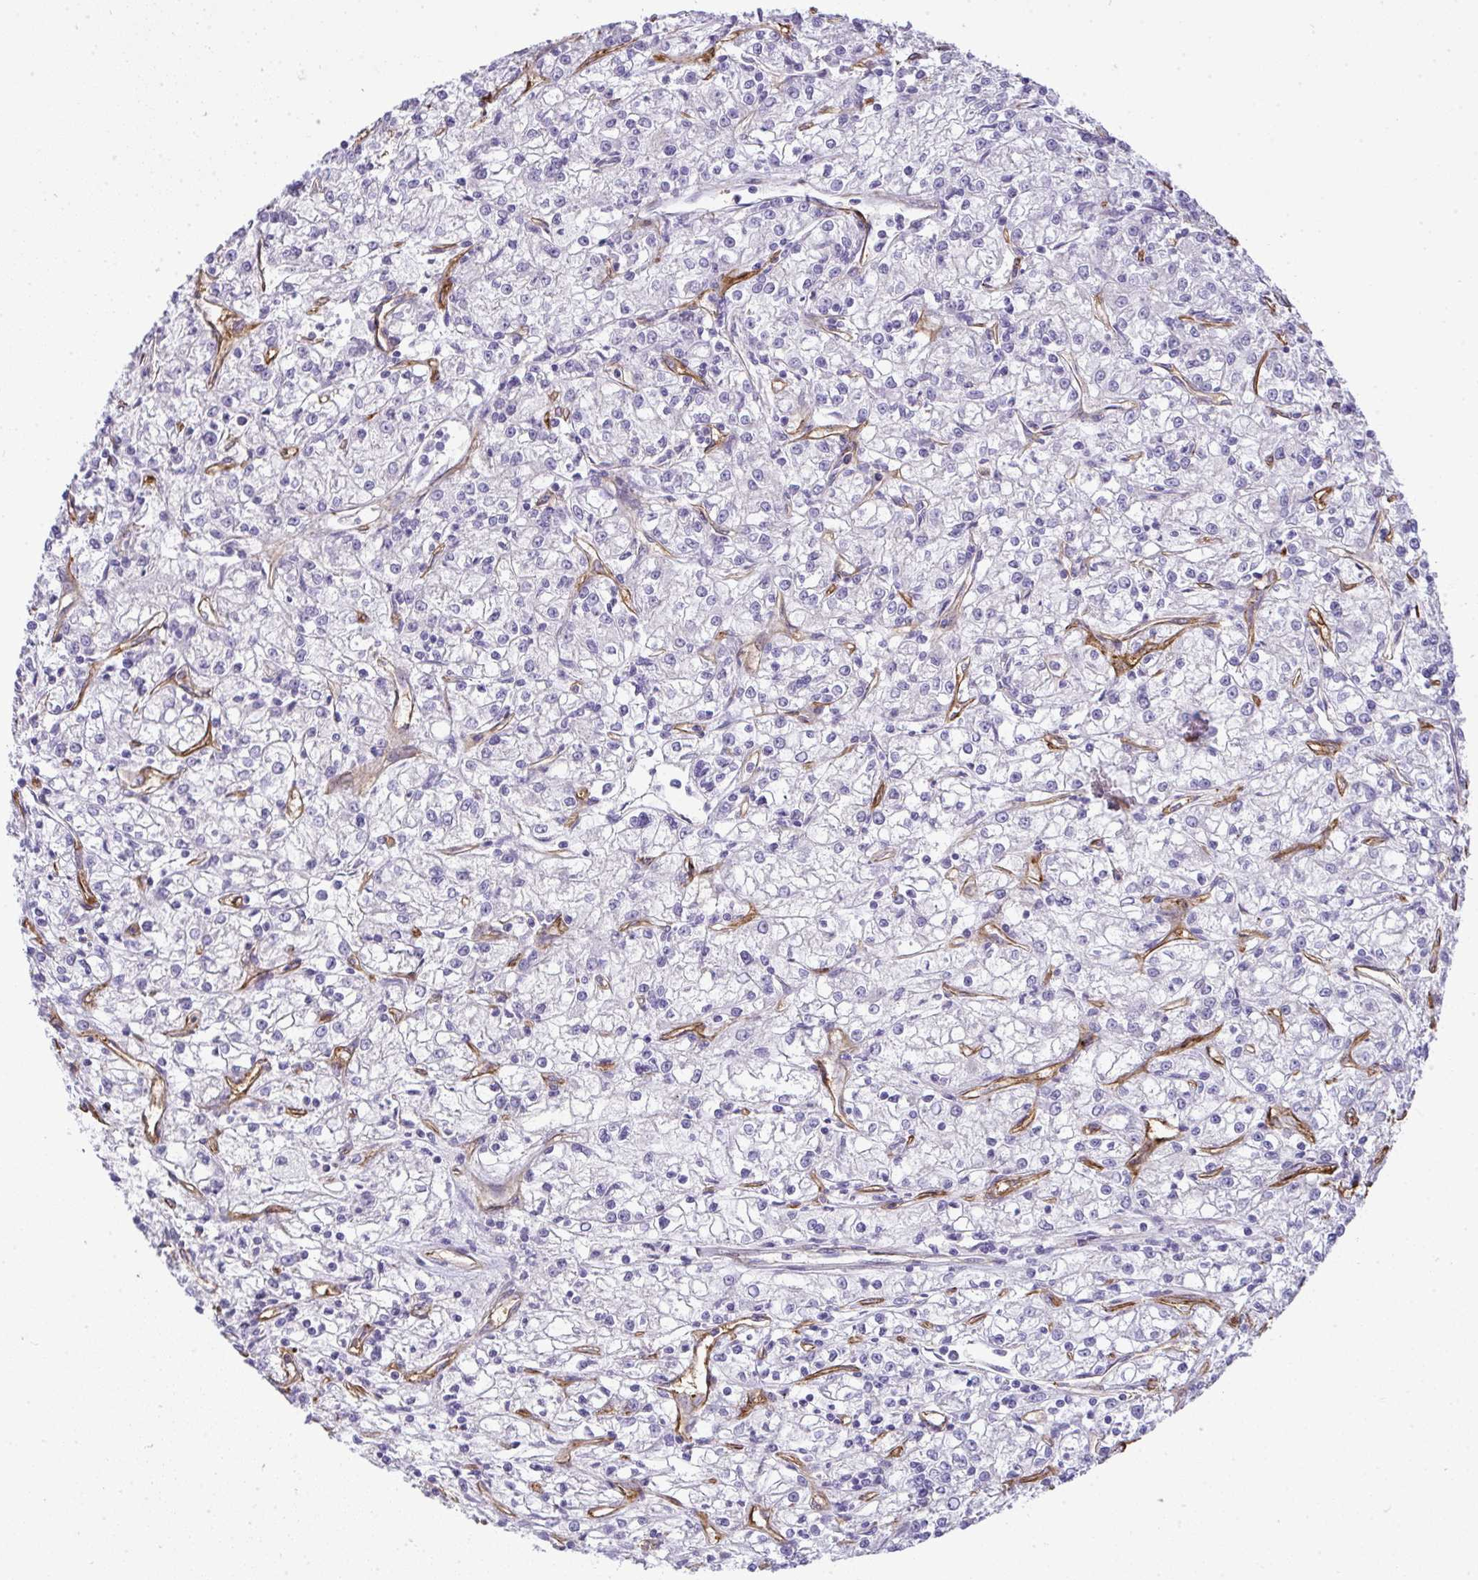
{"staining": {"intensity": "negative", "quantity": "none", "location": "none"}, "tissue": "renal cancer", "cell_type": "Tumor cells", "image_type": "cancer", "snomed": [{"axis": "morphology", "description": "Adenocarcinoma, NOS"}, {"axis": "topography", "description": "Kidney"}], "caption": "An image of human renal cancer (adenocarcinoma) is negative for staining in tumor cells.", "gene": "UBE2S", "patient": {"sex": "female", "age": 59}}